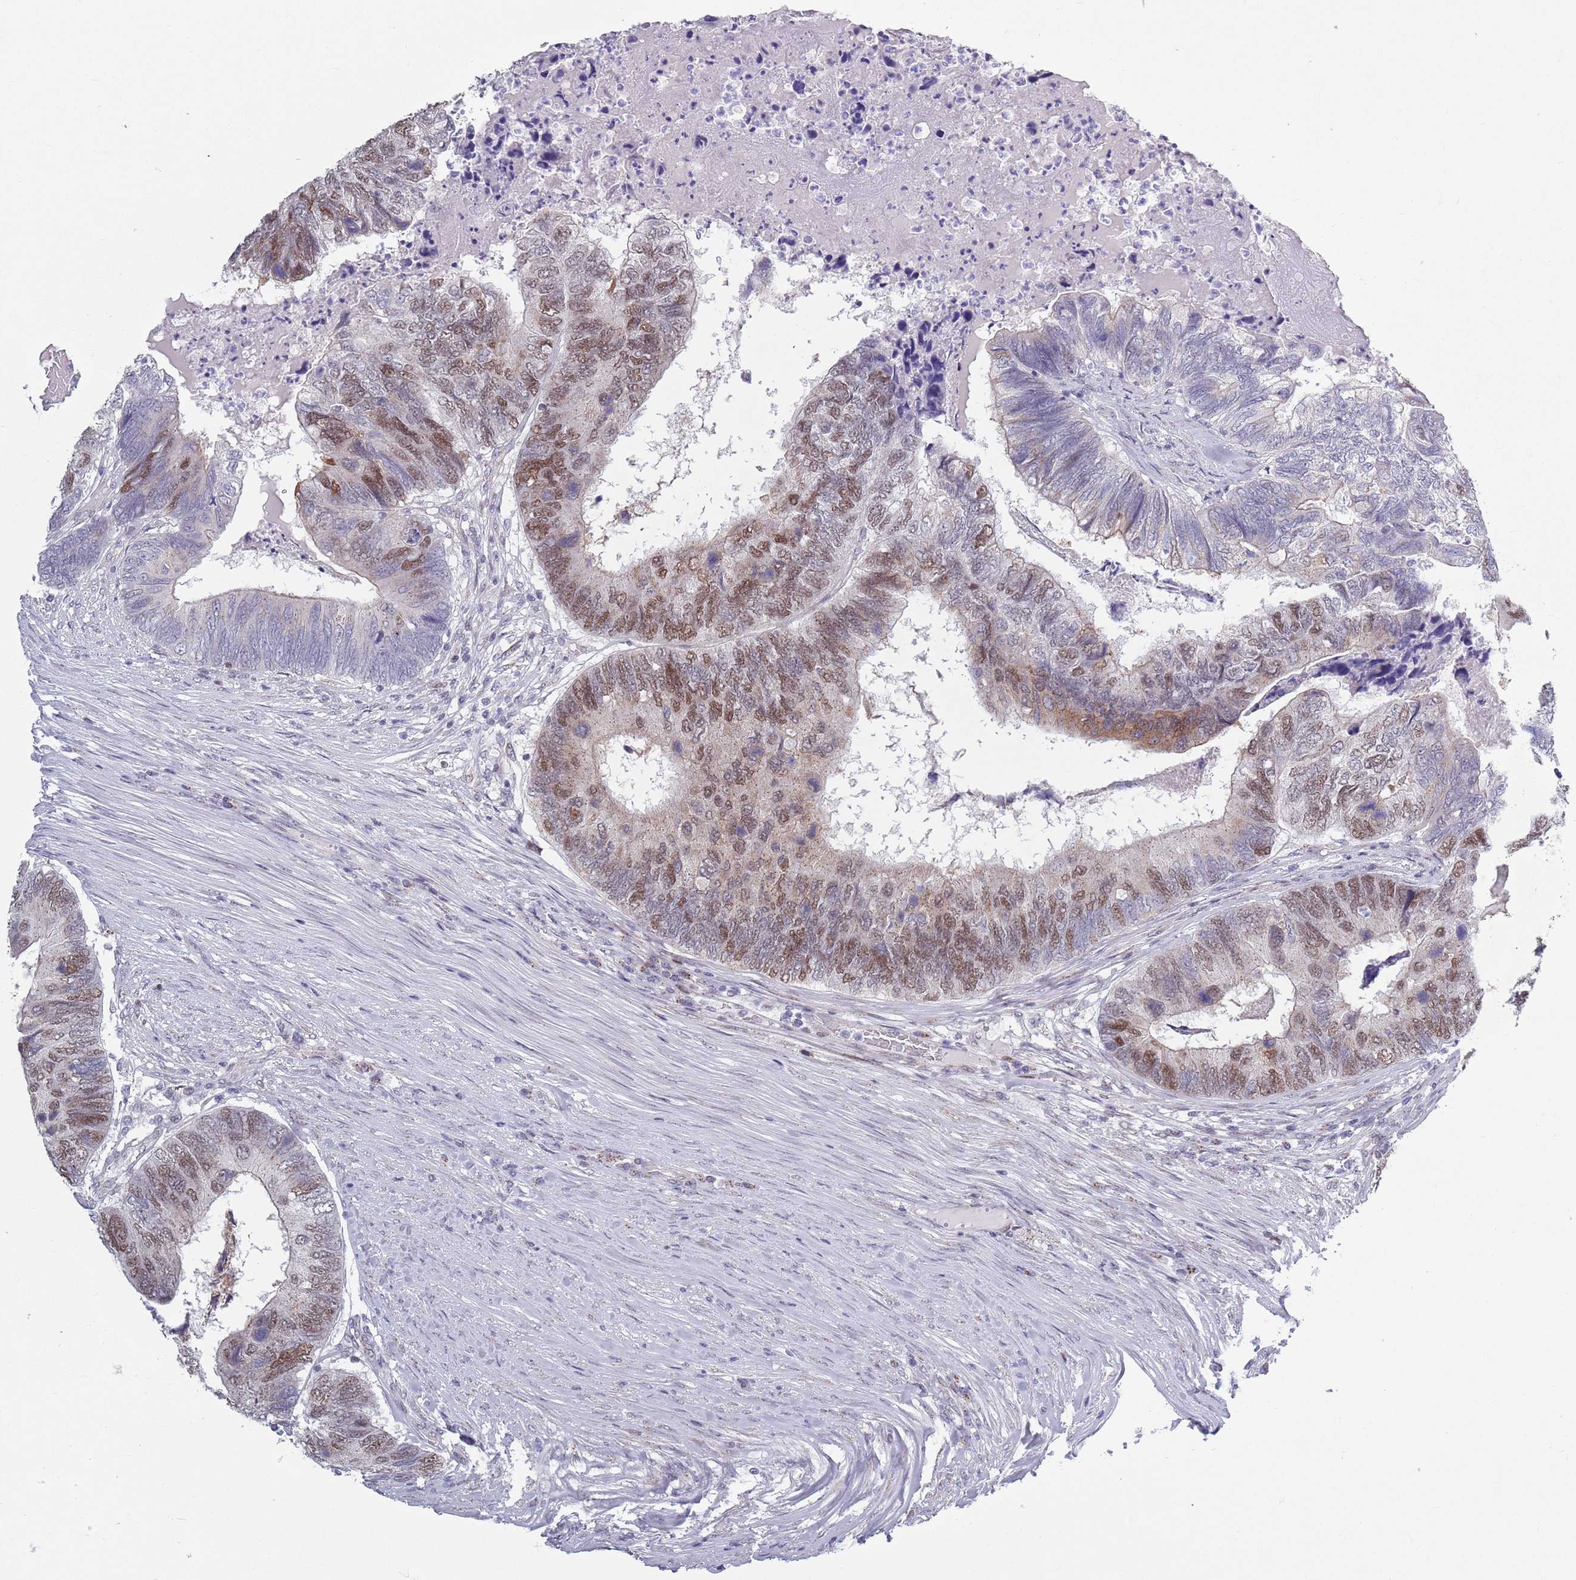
{"staining": {"intensity": "moderate", "quantity": "25%-75%", "location": "nuclear"}, "tissue": "colorectal cancer", "cell_type": "Tumor cells", "image_type": "cancer", "snomed": [{"axis": "morphology", "description": "Adenocarcinoma, NOS"}, {"axis": "topography", "description": "Colon"}], "caption": "Brown immunohistochemical staining in colorectal cancer demonstrates moderate nuclear expression in approximately 25%-75% of tumor cells.", "gene": "ZKSCAN2", "patient": {"sex": "female", "age": 67}}